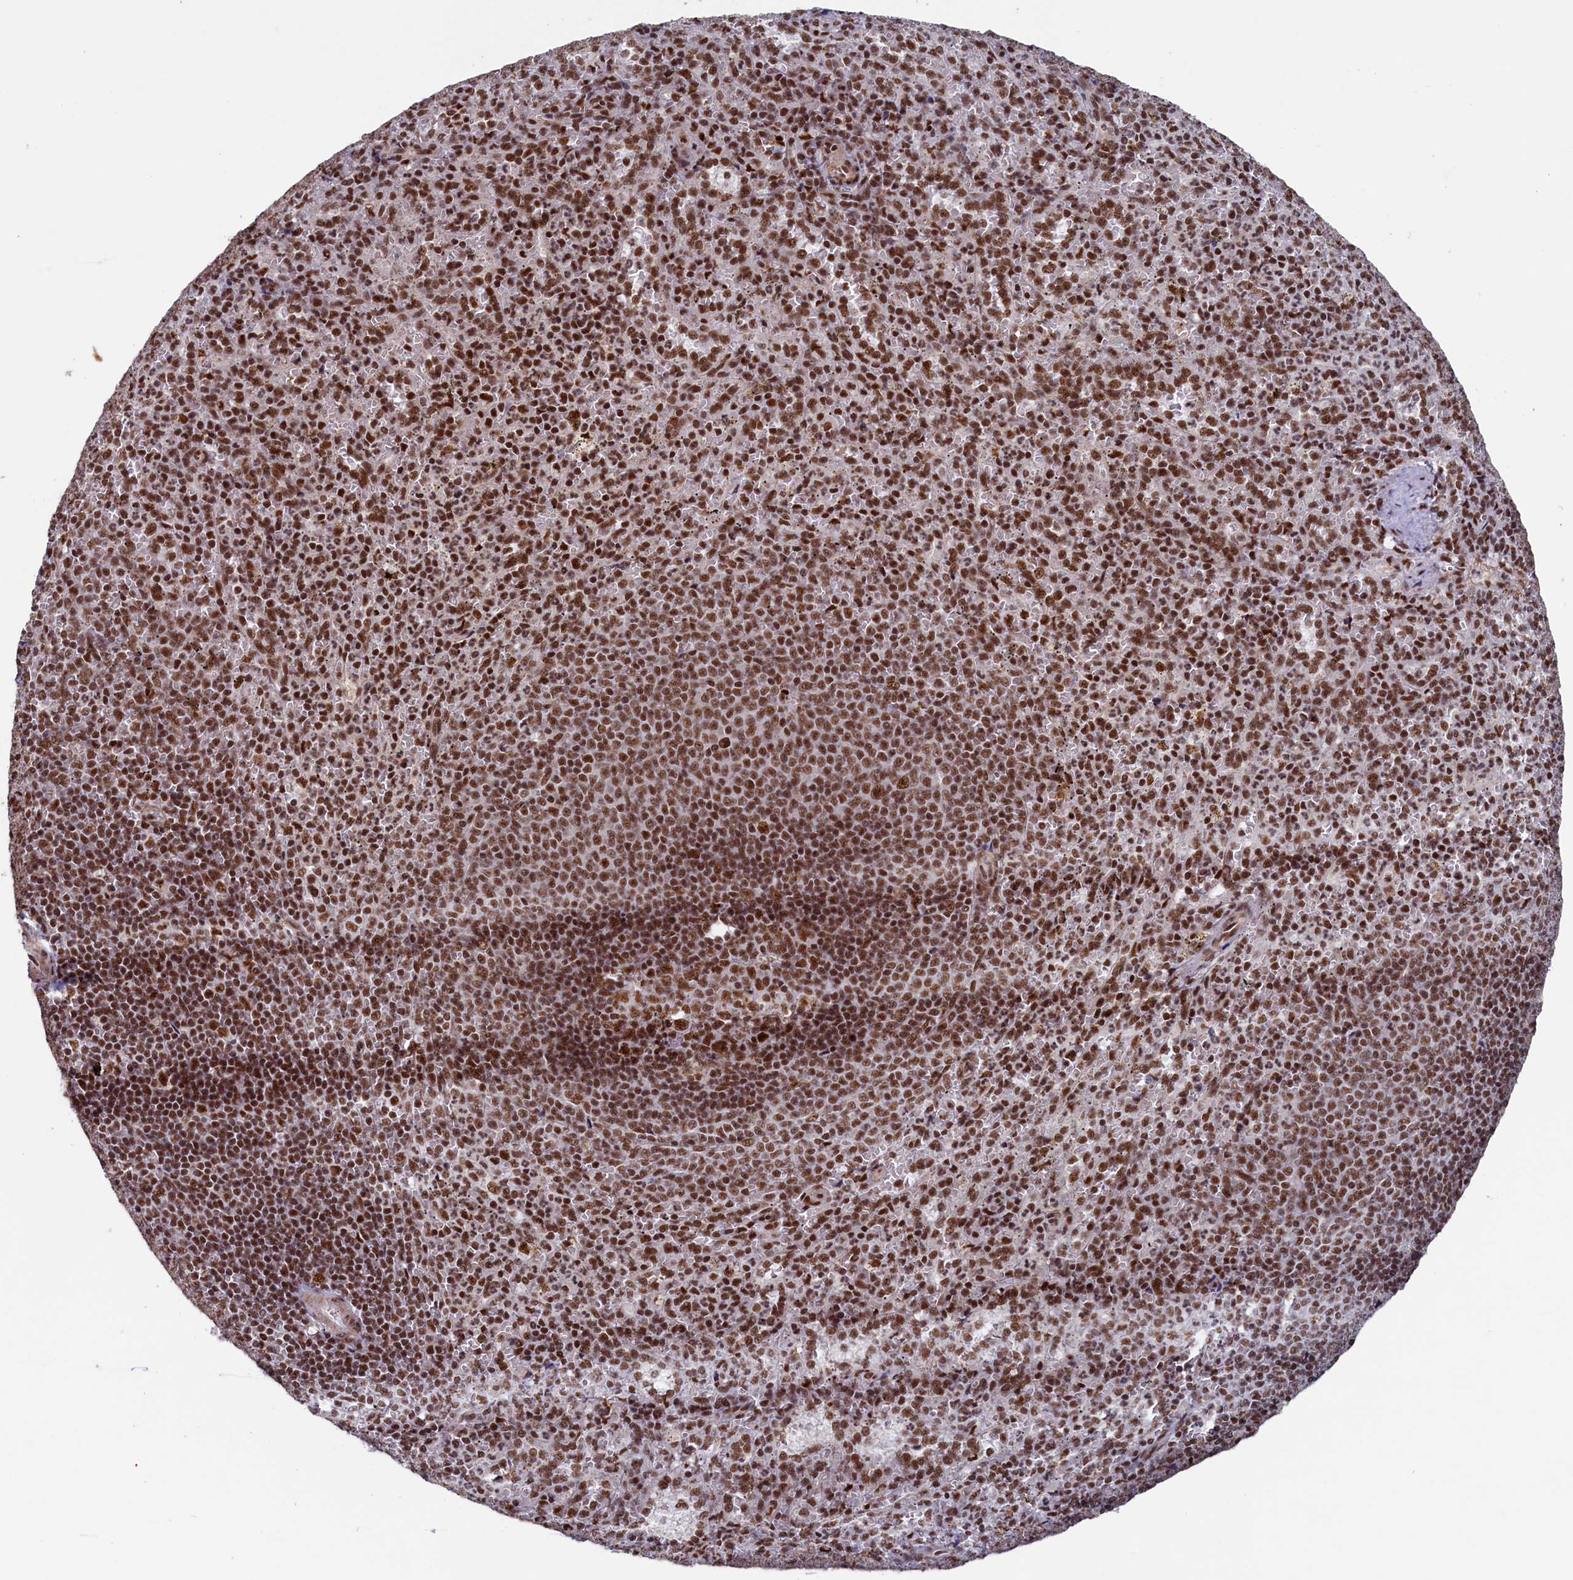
{"staining": {"intensity": "strong", "quantity": ">75%", "location": "nuclear"}, "tissue": "spleen", "cell_type": "Cells in red pulp", "image_type": "normal", "snomed": [{"axis": "morphology", "description": "Normal tissue, NOS"}, {"axis": "topography", "description": "Spleen"}], "caption": "High-magnification brightfield microscopy of unremarkable spleen stained with DAB (3,3'-diaminobenzidine) (brown) and counterstained with hematoxylin (blue). cells in red pulp exhibit strong nuclear positivity is present in about>75% of cells. (DAB (3,3'-diaminobenzidine) IHC with brightfield microscopy, high magnification).", "gene": "ZC3H18", "patient": {"sex": "female", "age": 21}}